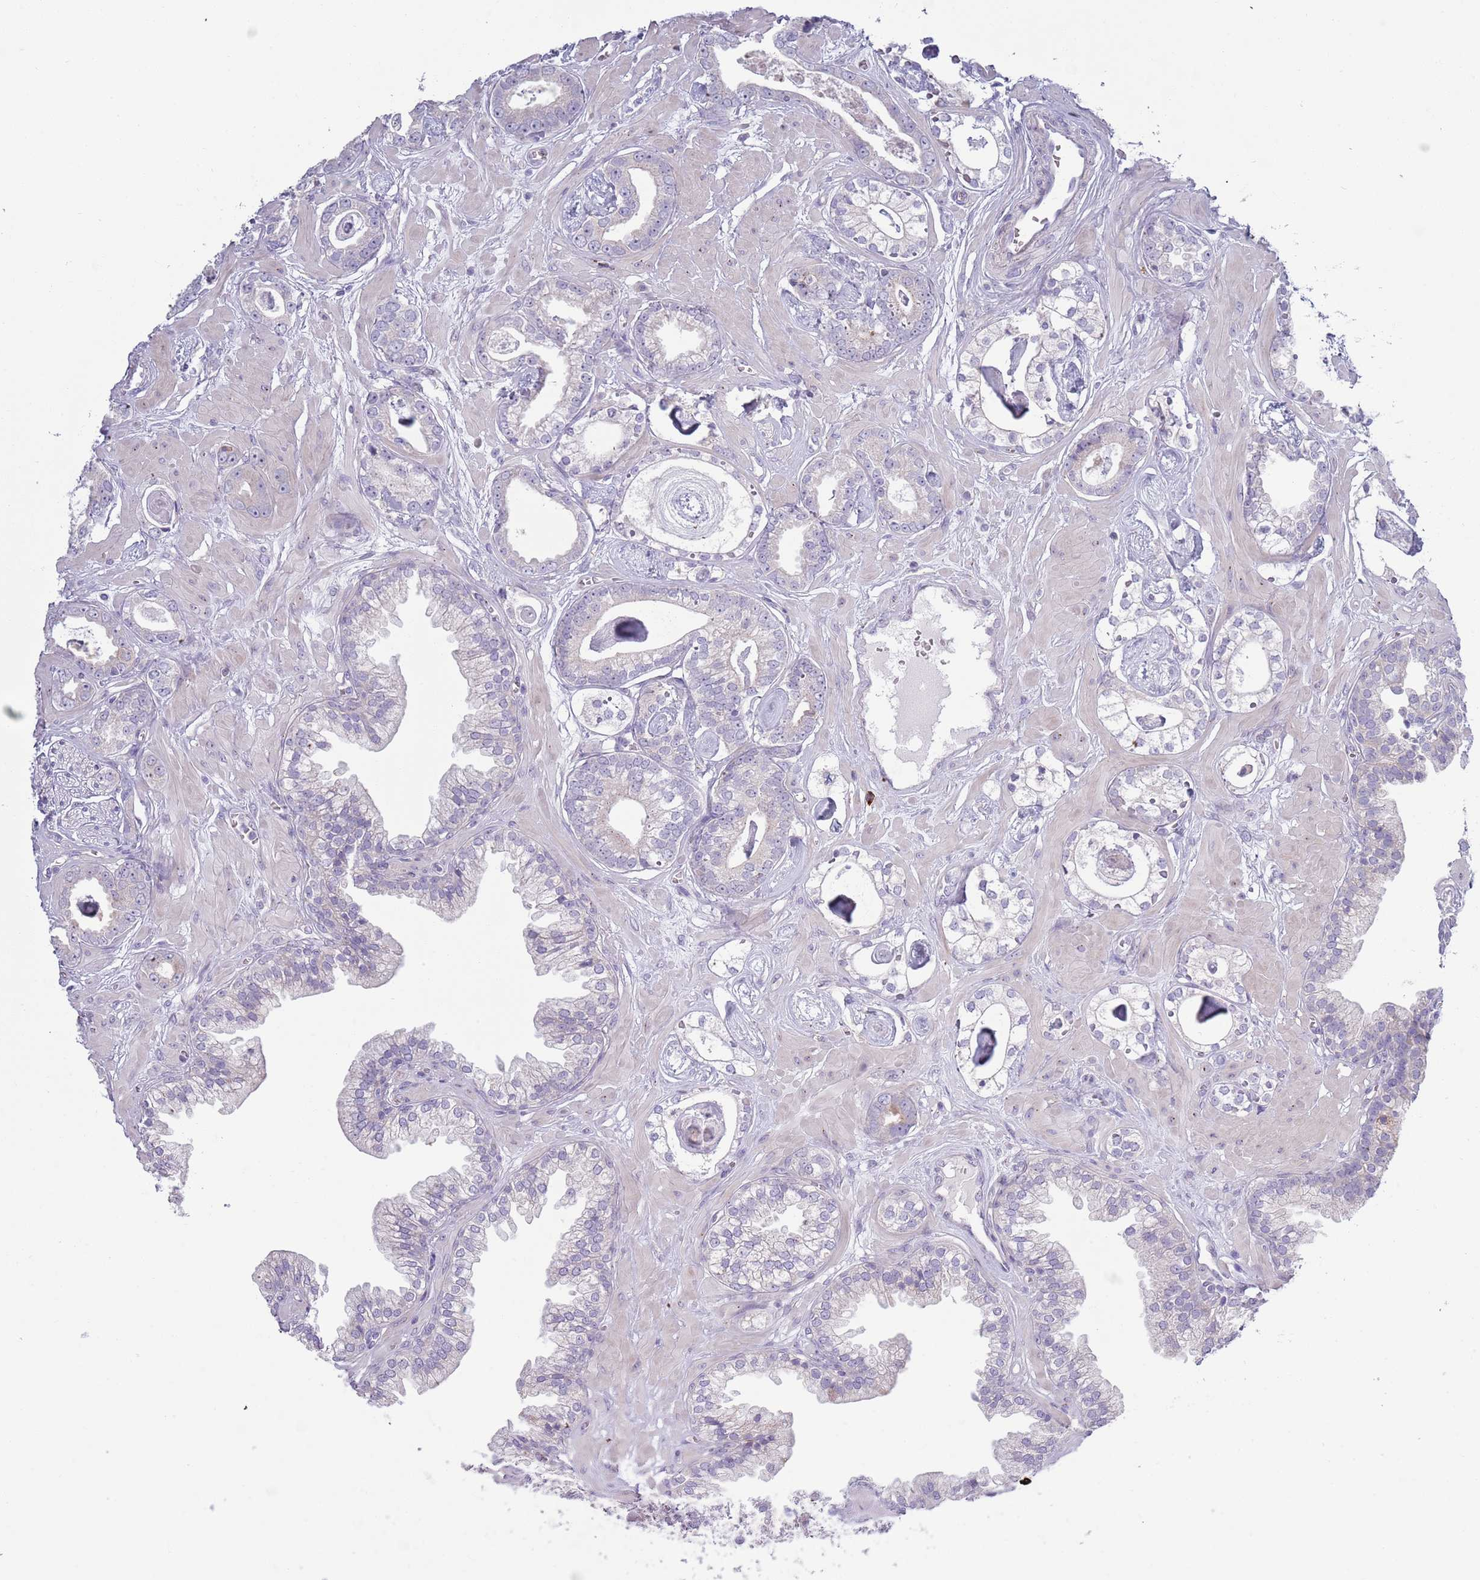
{"staining": {"intensity": "negative", "quantity": "none", "location": "none"}, "tissue": "prostate cancer", "cell_type": "Tumor cells", "image_type": "cancer", "snomed": [{"axis": "morphology", "description": "Adenocarcinoma, Low grade"}, {"axis": "topography", "description": "Prostate"}], "caption": "There is no significant staining in tumor cells of low-grade adenocarcinoma (prostate).", "gene": "LTB", "patient": {"sex": "male", "age": 60}}